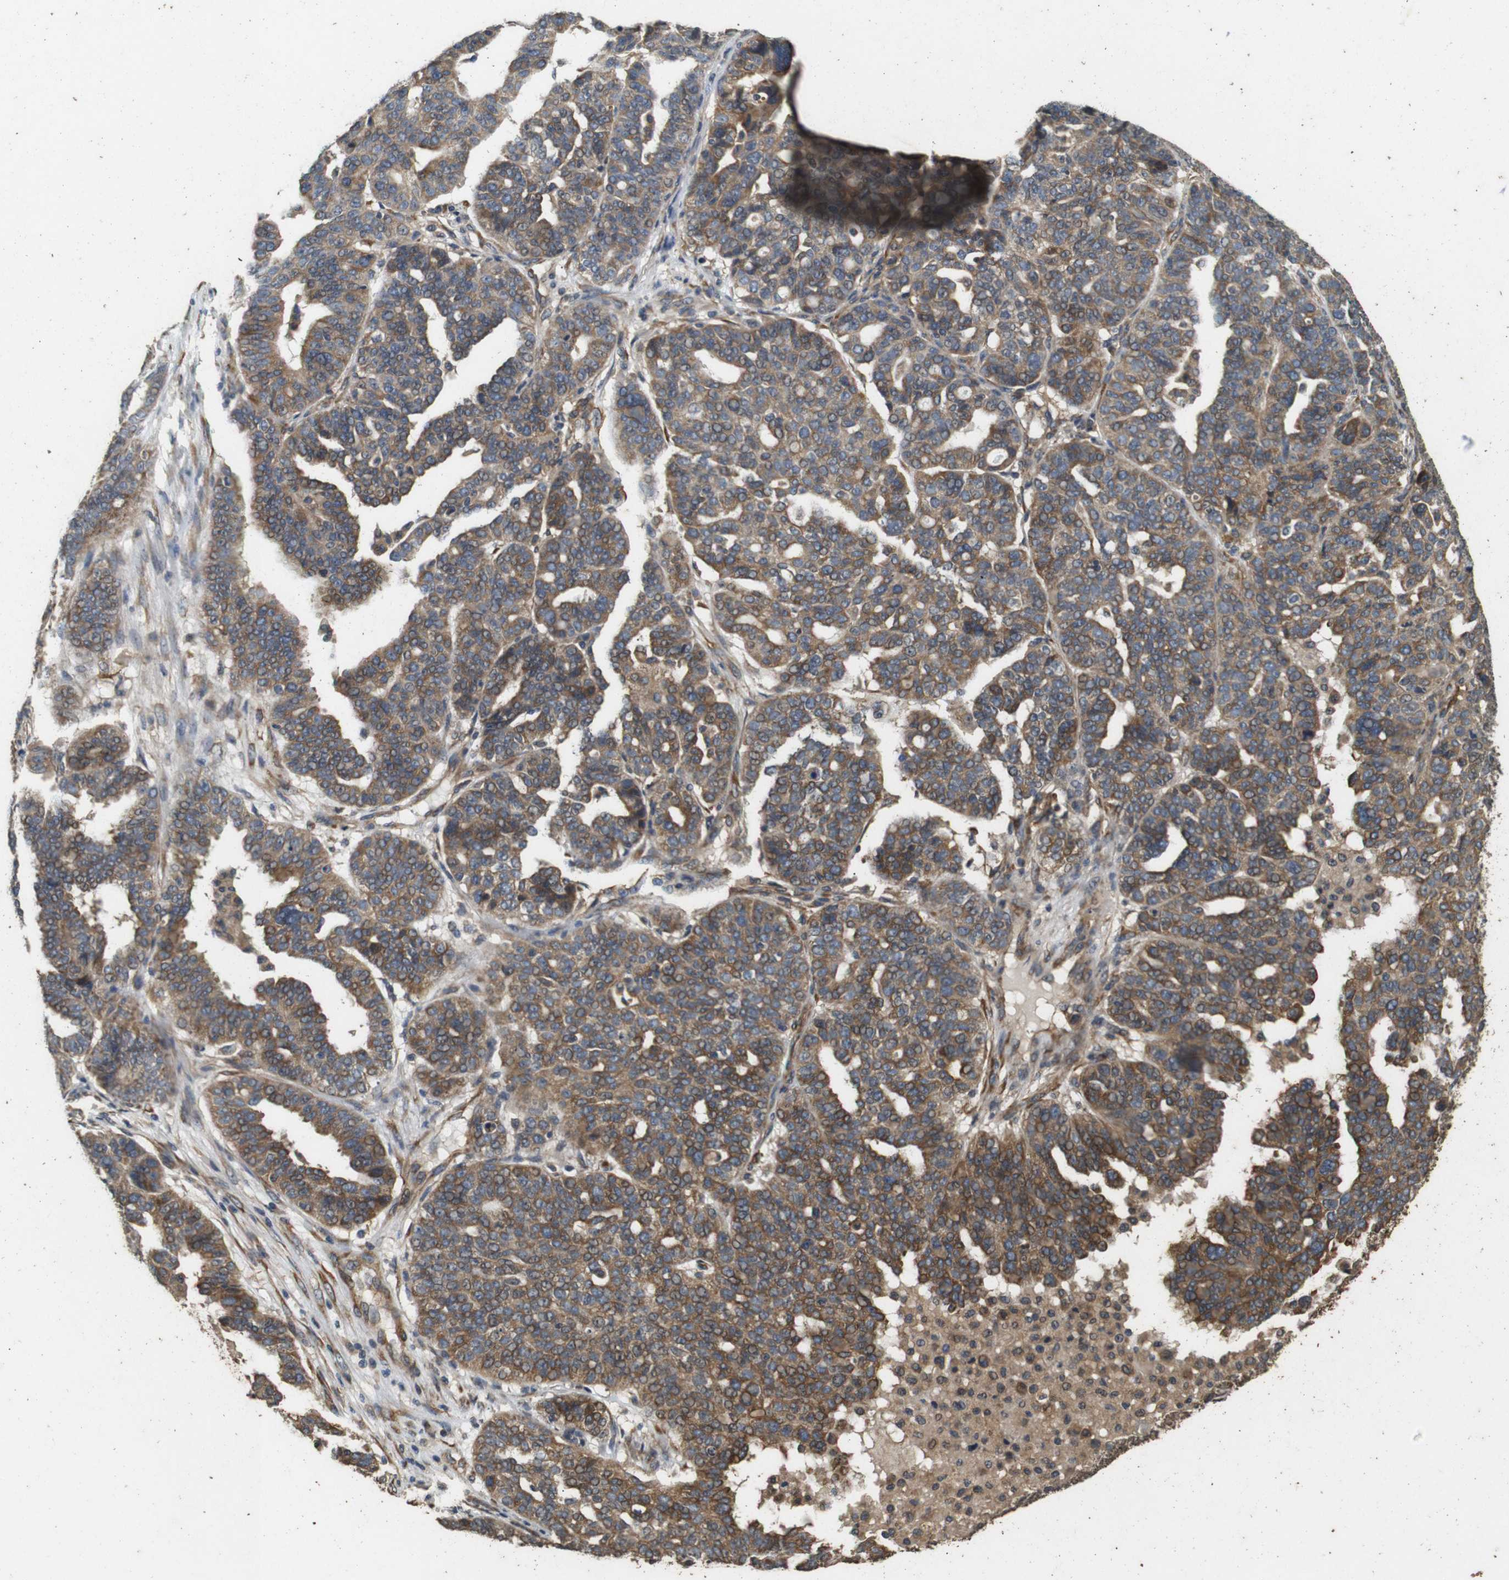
{"staining": {"intensity": "moderate", "quantity": ">75%", "location": "cytoplasmic/membranous"}, "tissue": "ovarian cancer", "cell_type": "Tumor cells", "image_type": "cancer", "snomed": [{"axis": "morphology", "description": "Cystadenocarcinoma, serous, NOS"}, {"axis": "topography", "description": "Ovary"}], "caption": "Ovarian cancer (serous cystadenocarcinoma) was stained to show a protein in brown. There is medium levels of moderate cytoplasmic/membranous expression in about >75% of tumor cells. (brown staining indicates protein expression, while blue staining denotes nuclei).", "gene": "CNPY4", "patient": {"sex": "female", "age": 59}}